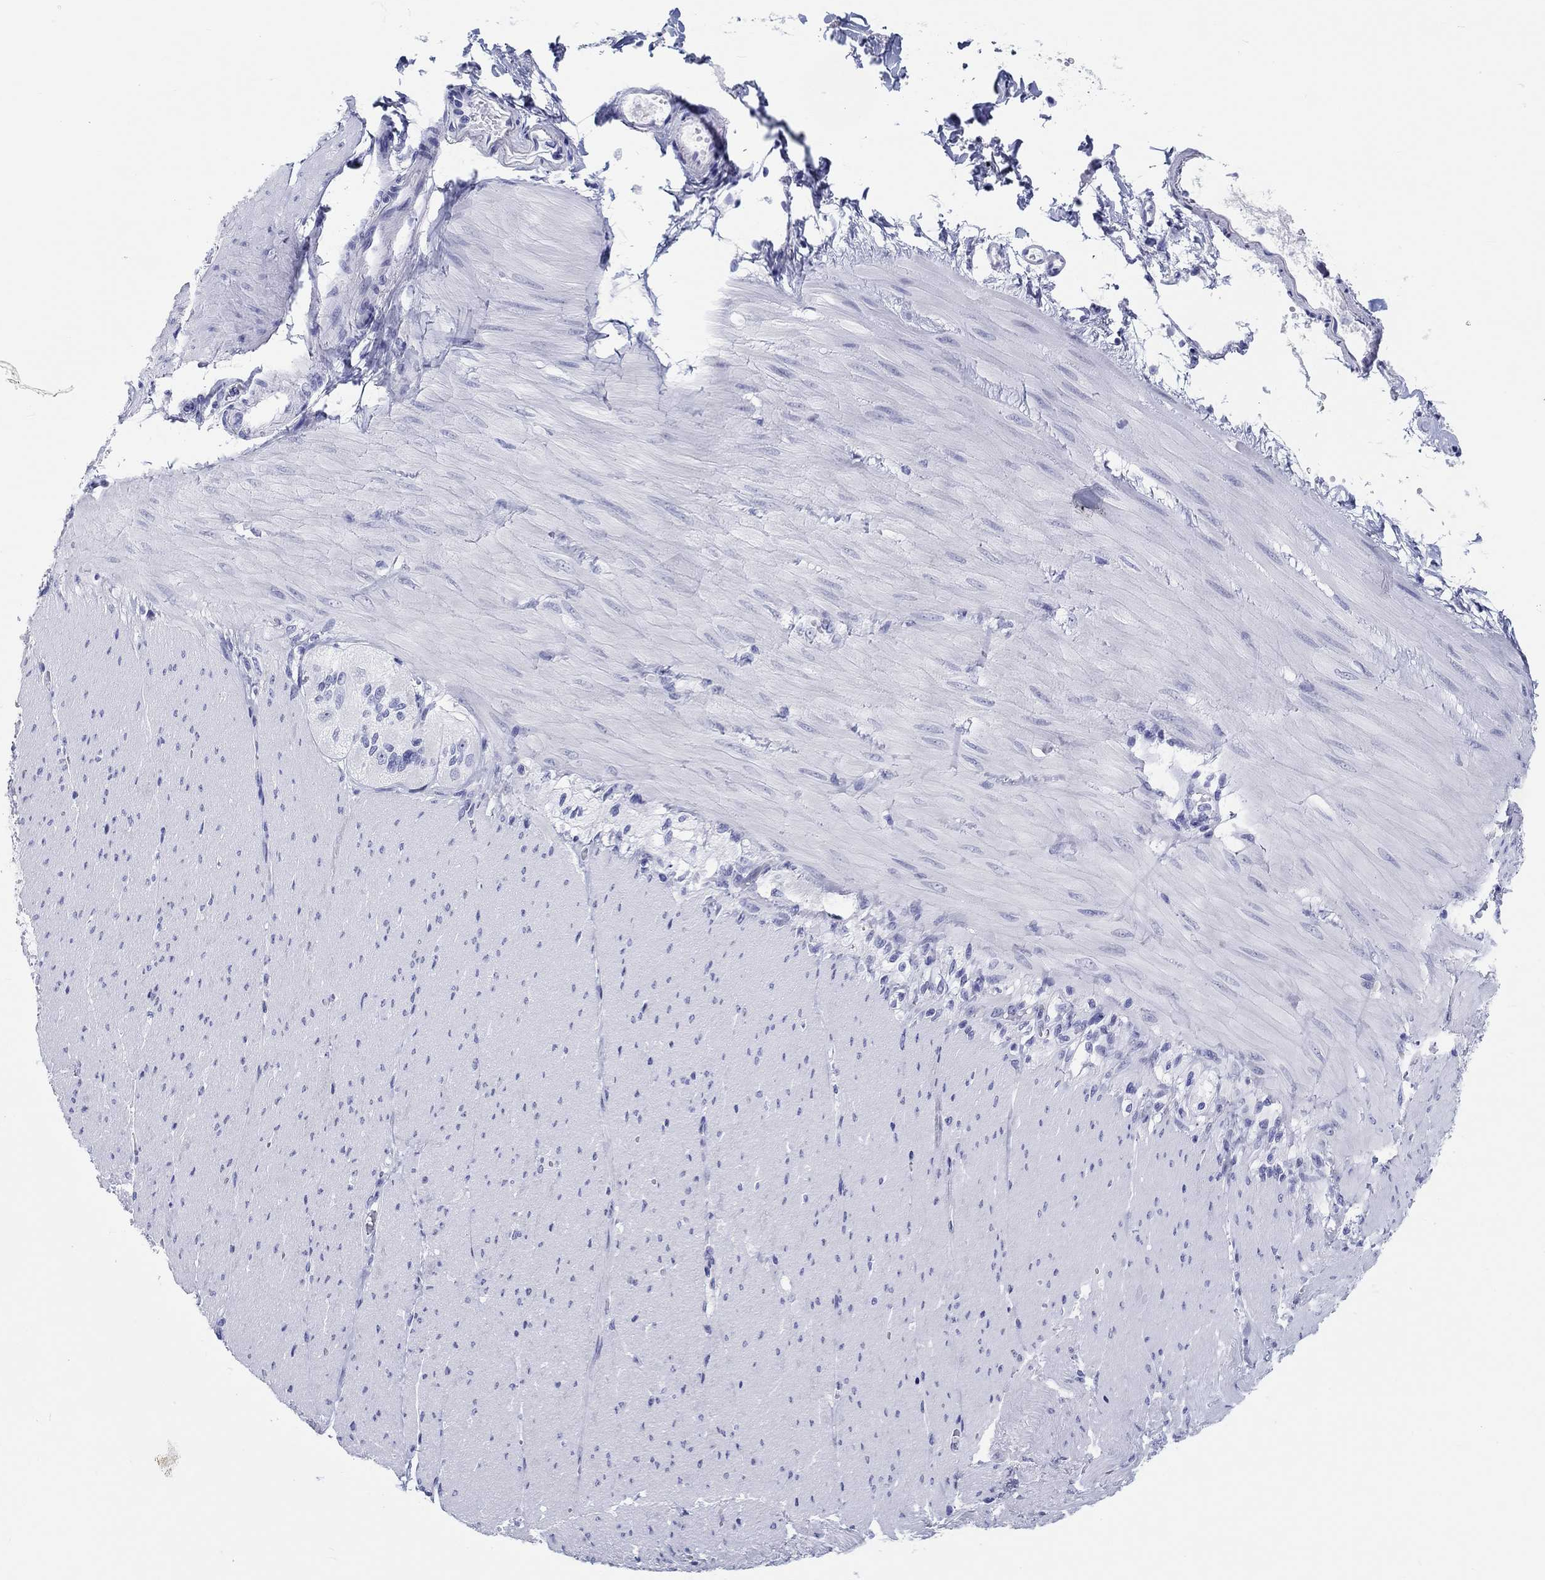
{"staining": {"intensity": "negative", "quantity": "none", "location": "none"}, "tissue": "adipose tissue", "cell_type": "Adipocytes", "image_type": "normal", "snomed": [{"axis": "morphology", "description": "Normal tissue, NOS"}, {"axis": "topography", "description": "Smooth muscle"}, {"axis": "topography", "description": "Duodenum"}, {"axis": "topography", "description": "Peripheral nerve tissue"}], "caption": "Adipose tissue was stained to show a protein in brown. There is no significant expression in adipocytes. The staining was performed using DAB to visualize the protein expression in brown, while the nuclei were stained in blue with hematoxylin (Magnification: 20x).", "gene": "H1", "patient": {"sex": "female", "age": 61}}